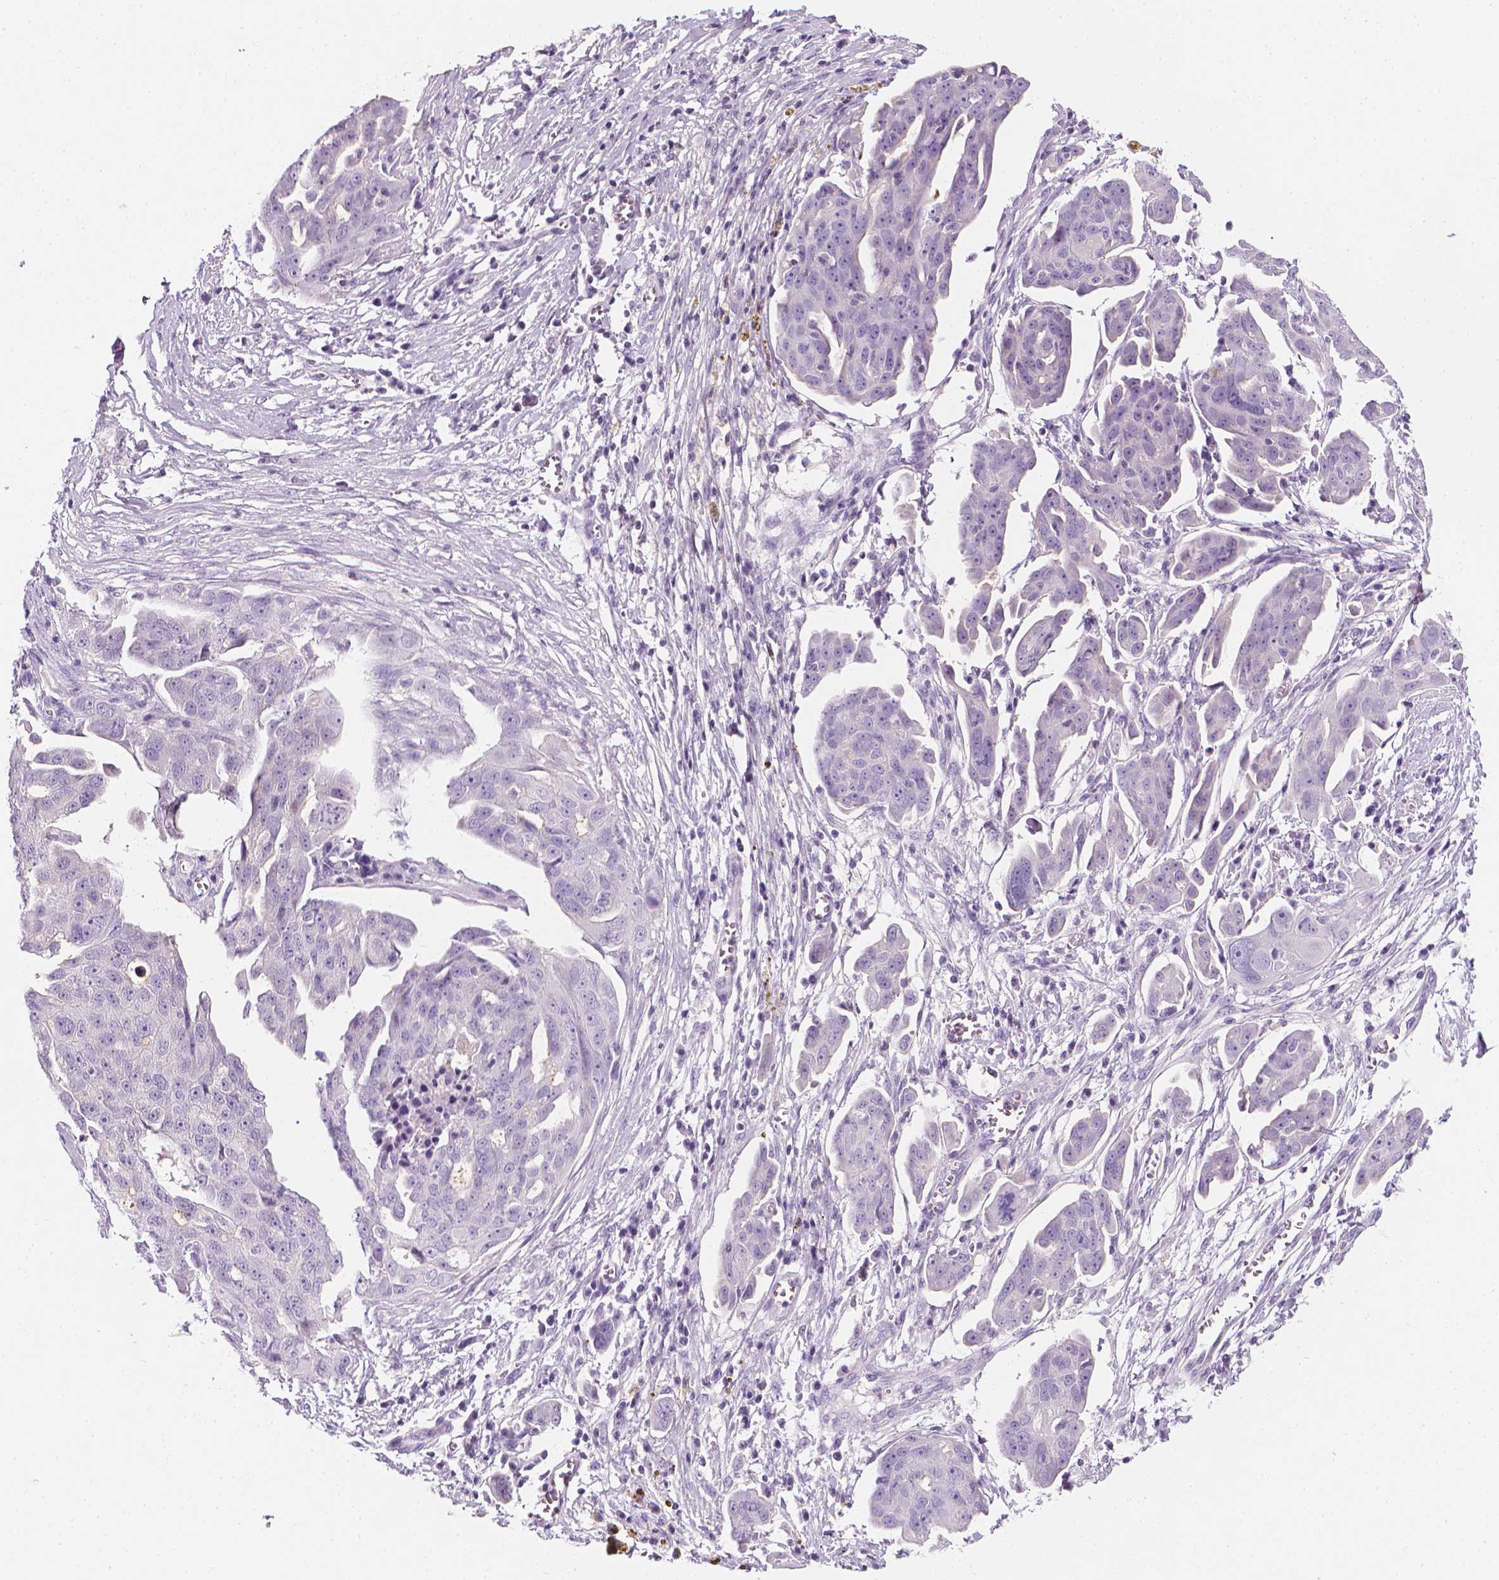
{"staining": {"intensity": "negative", "quantity": "none", "location": "none"}, "tissue": "ovarian cancer", "cell_type": "Tumor cells", "image_type": "cancer", "snomed": [{"axis": "morphology", "description": "Carcinoma, endometroid"}, {"axis": "topography", "description": "Ovary"}], "caption": "This is an IHC image of human ovarian cancer (endometroid carcinoma). There is no staining in tumor cells.", "gene": "DCAF8L1", "patient": {"sex": "female", "age": 70}}